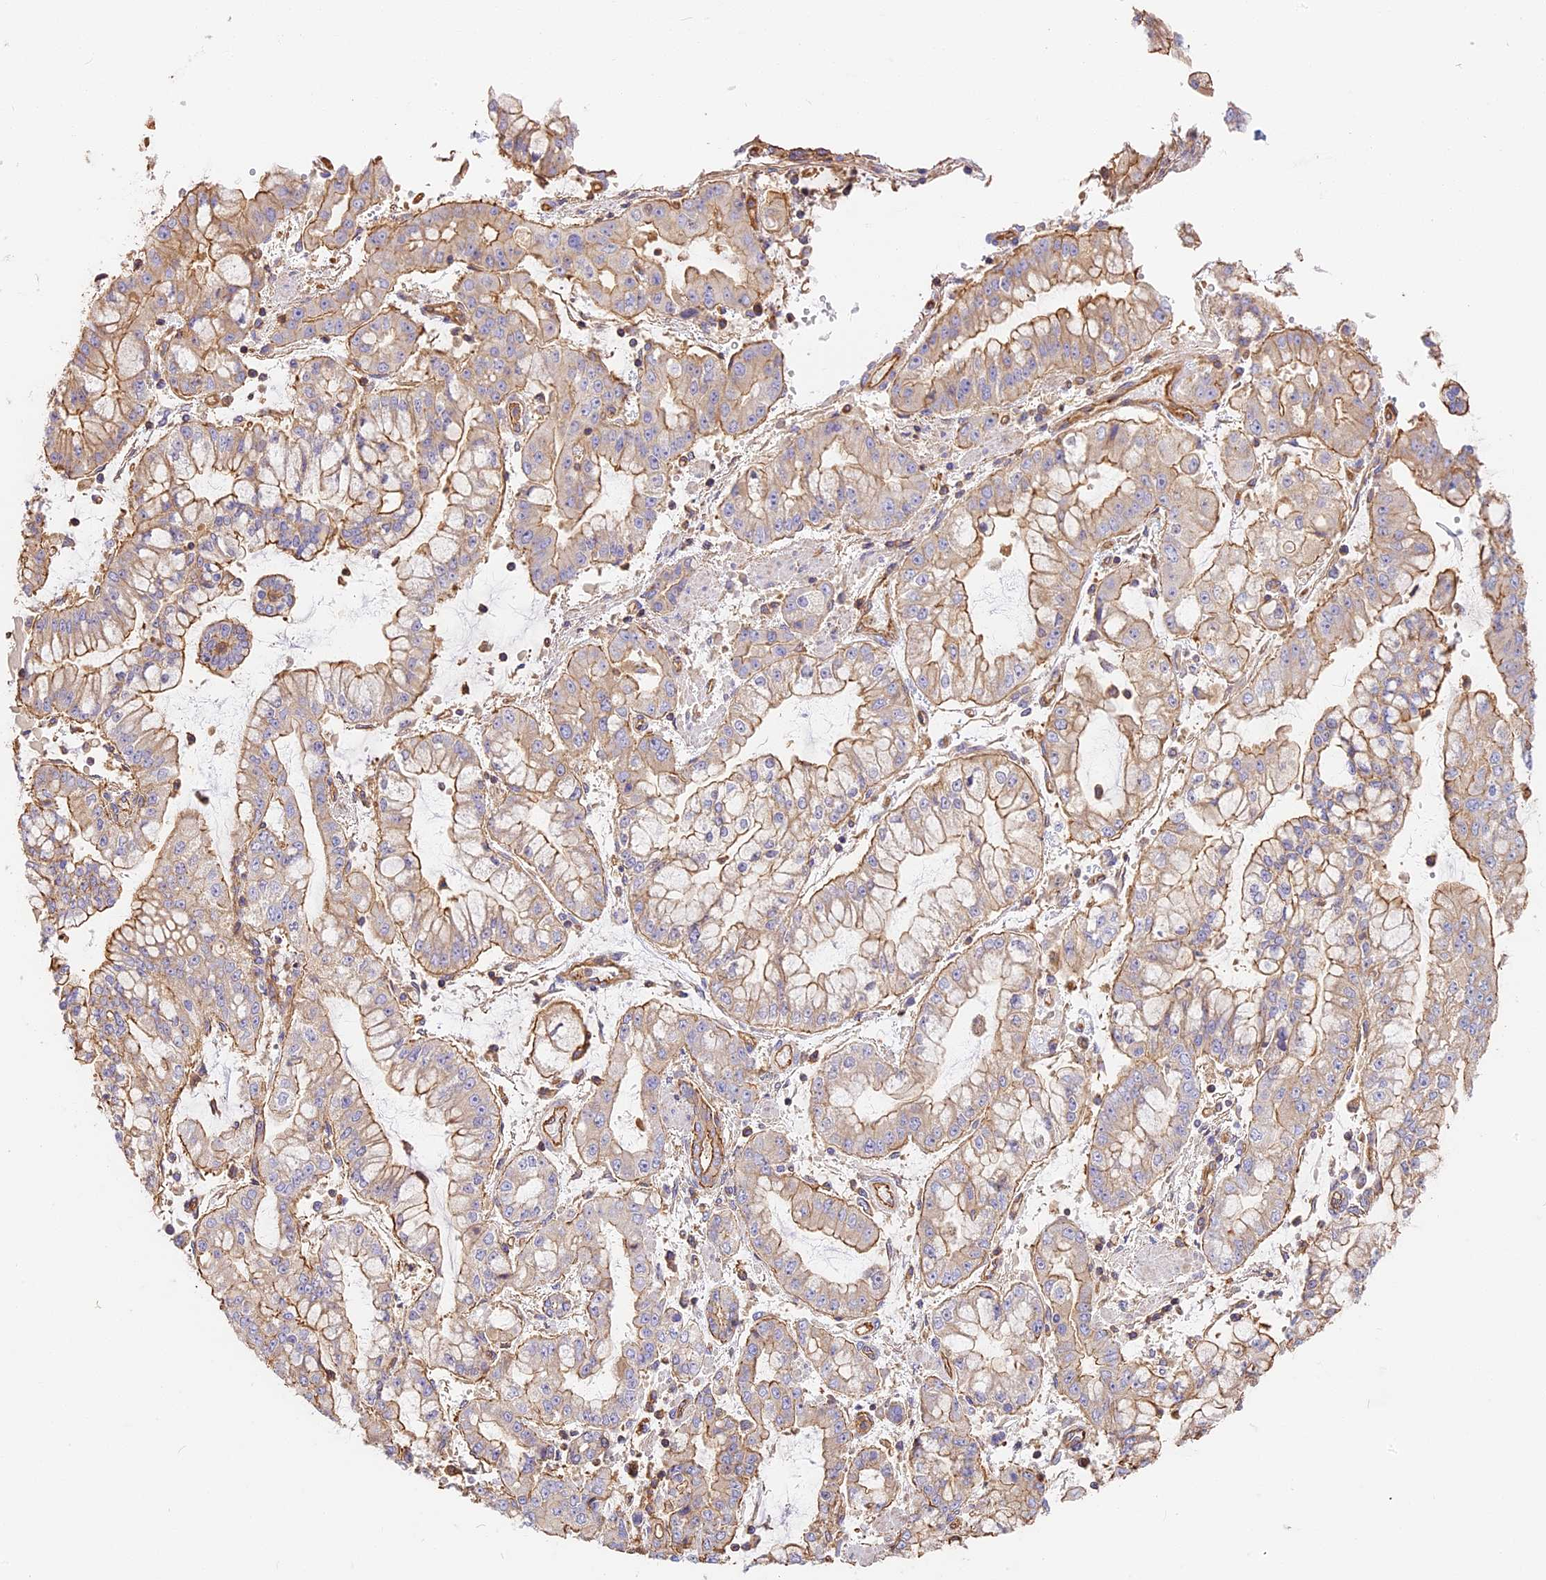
{"staining": {"intensity": "weak", "quantity": ">75%", "location": "cytoplasmic/membranous"}, "tissue": "stomach cancer", "cell_type": "Tumor cells", "image_type": "cancer", "snomed": [{"axis": "morphology", "description": "Adenocarcinoma, NOS"}, {"axis": "topography", "description": "Stomach"}], "caption": "IHC (DAB) staining of stomach adenocarcinoma exhibits weak cytoplasmic/membranous protein positivity in about >75% of tumor cells. (brown staining indicates protein expression, while blue staining denotes nuclei).", "gene": "VPS18", "patient": {"sex": "male", "age": 76}}